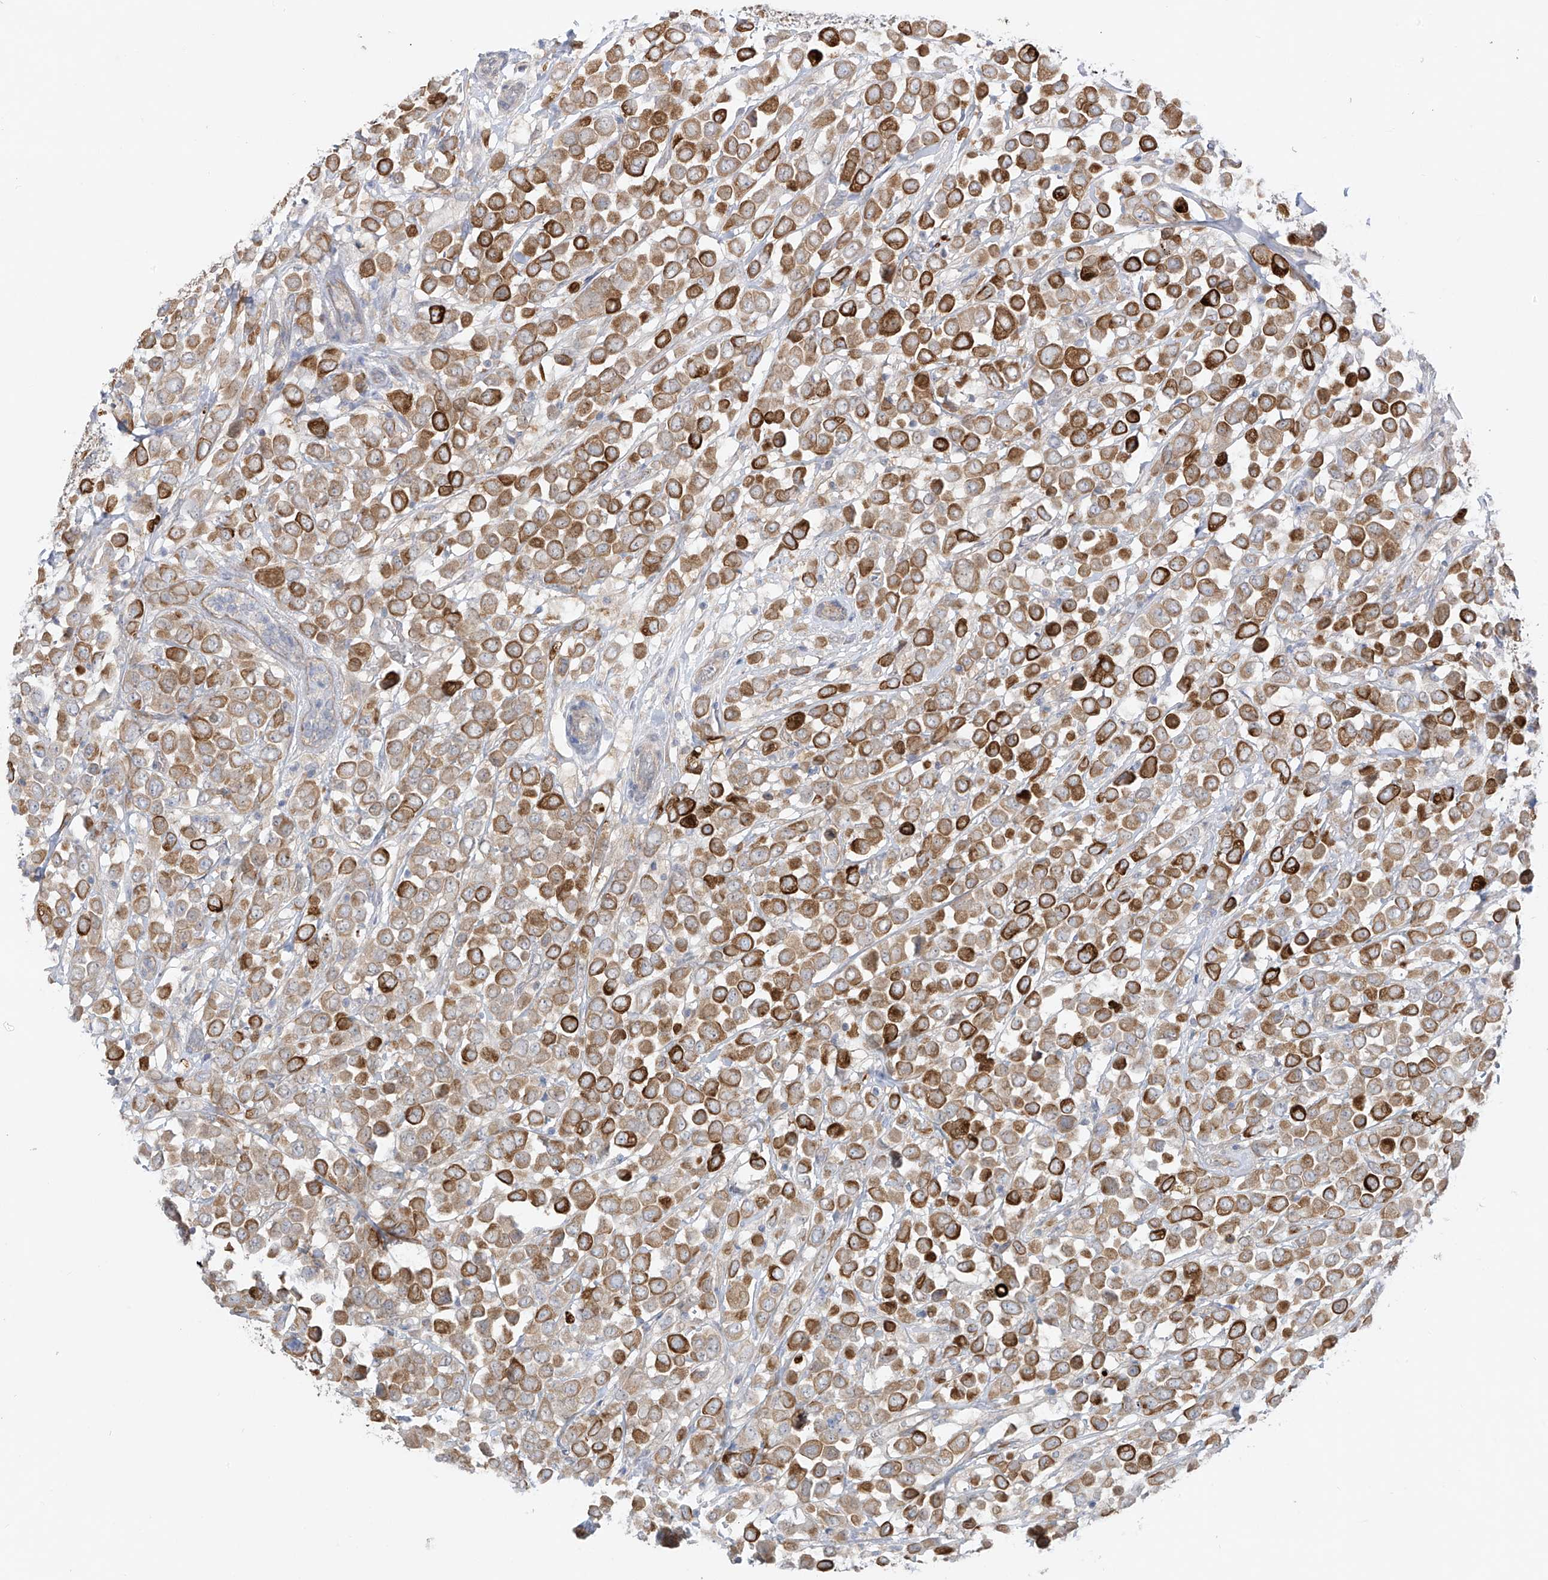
{"staining": {"intensity": "moderate", "quantity": ">75%", "location": "cytoplasmic/membranous"}, "tissue": "breast cancer", "cell_type": "Tumor cells", "image_type": "cancer", "snomed": [{"axis": "morphology", "description": "Duct carcinoma"}, {"axis": "topography", "description": "Breast"}], "caption": "Human breast cancer (infiltrating ductal carcinoma) stained with a brown dye demonstrates moderate cytoplasmic/membranous positive expression in approximately >75% of tumor cells.", "gene": "EIPR1", "patient": {"sex": "female", "age": 61}}